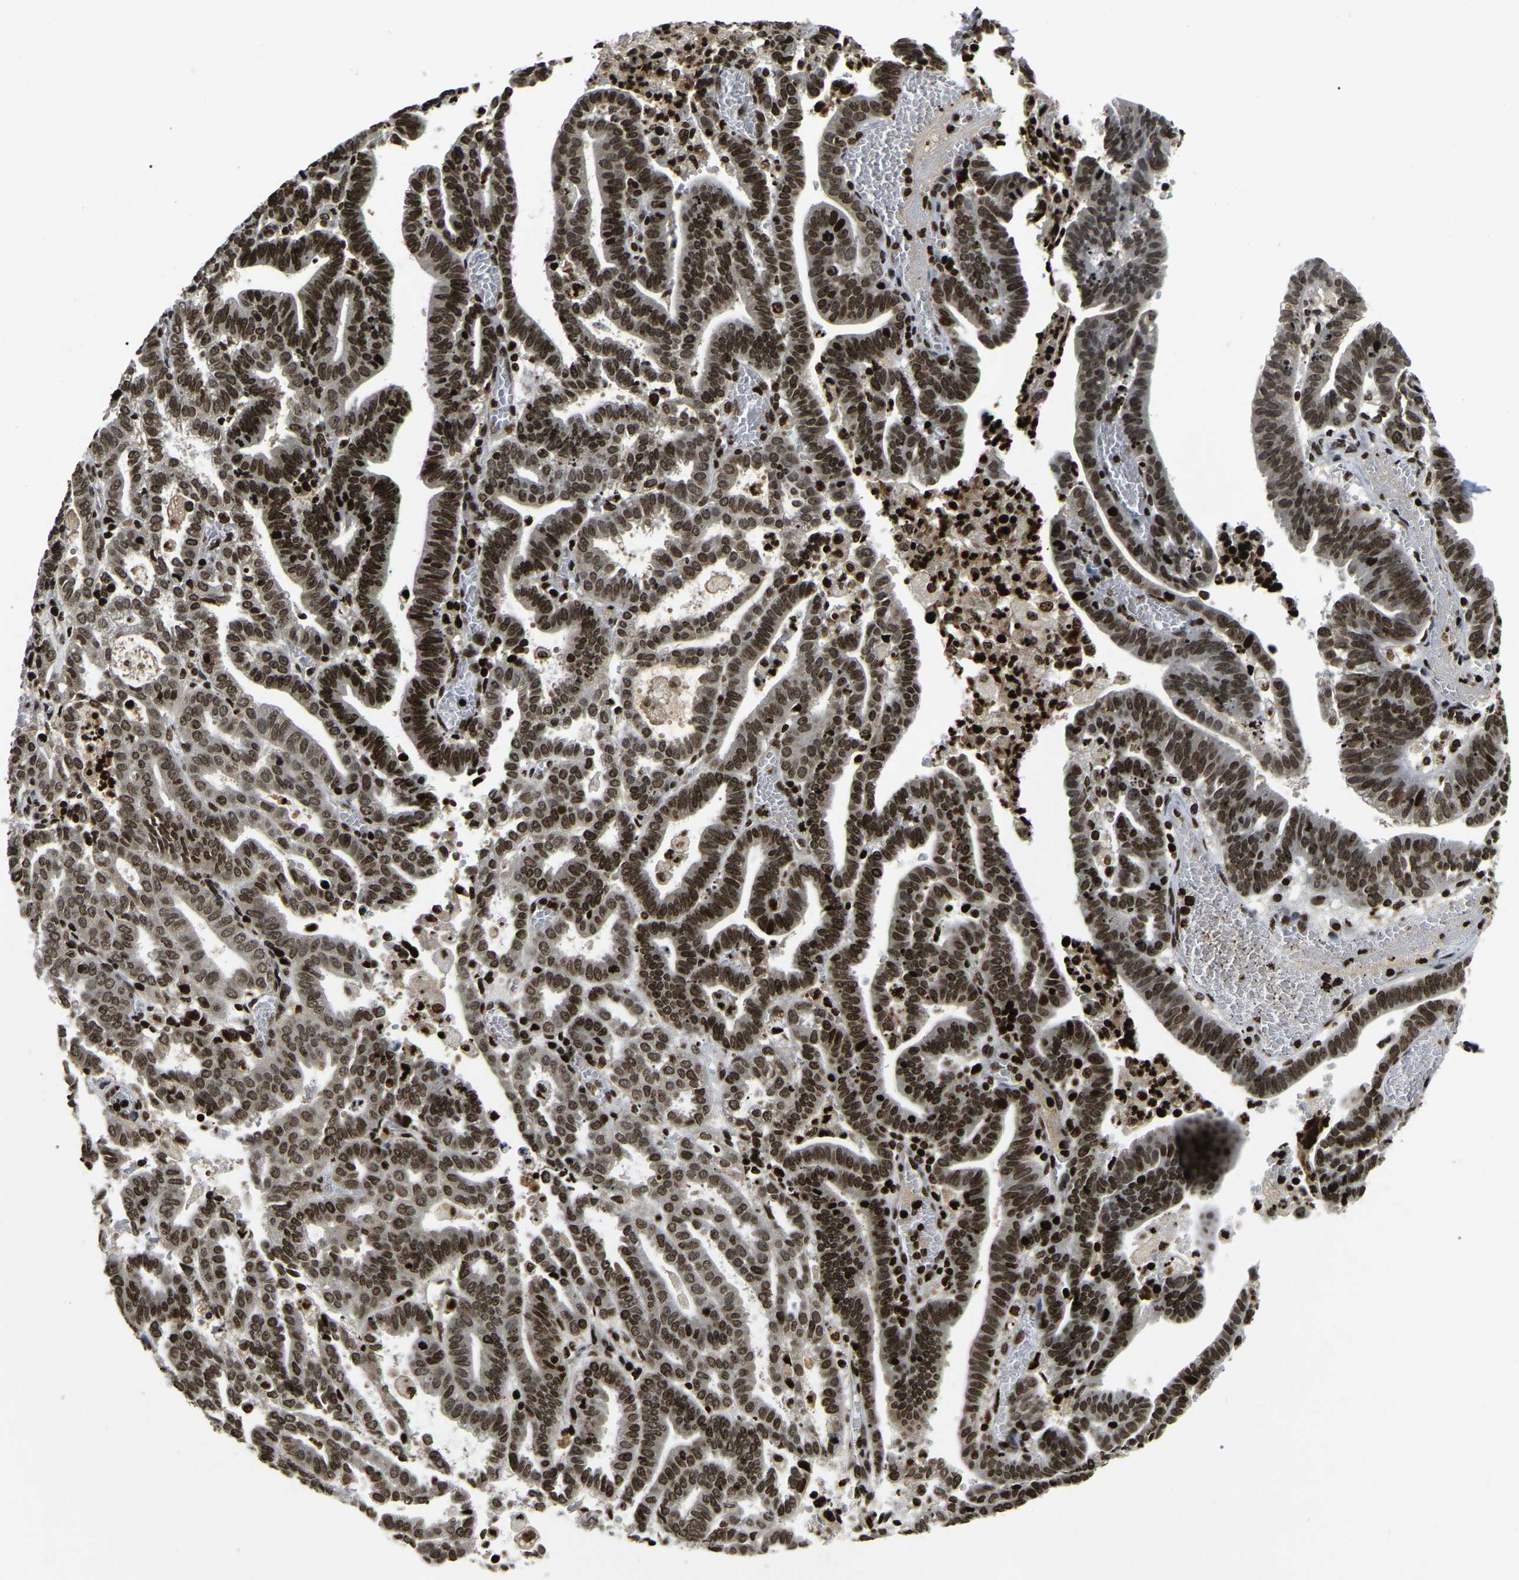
{"staining": {"intensity": "strong", "quantity": ">75%", "location": "nuclear"}, "tissue": "endometrial cancer", "cell_type": "Tumor cells", "image_type": "cancer", "snomed": [{"axis": "morphology", "description": "Adenocarcinoma, NOS"}, {"axis": "topography", "description": "Uterus"}], "caption": "Endometrial cancer (adenocarcinoma) tissue reveals strong nuclear staining in about >75% of tumor cells", "gene": "LRRC61", "patient": {"sex": "female", "age": 83}}